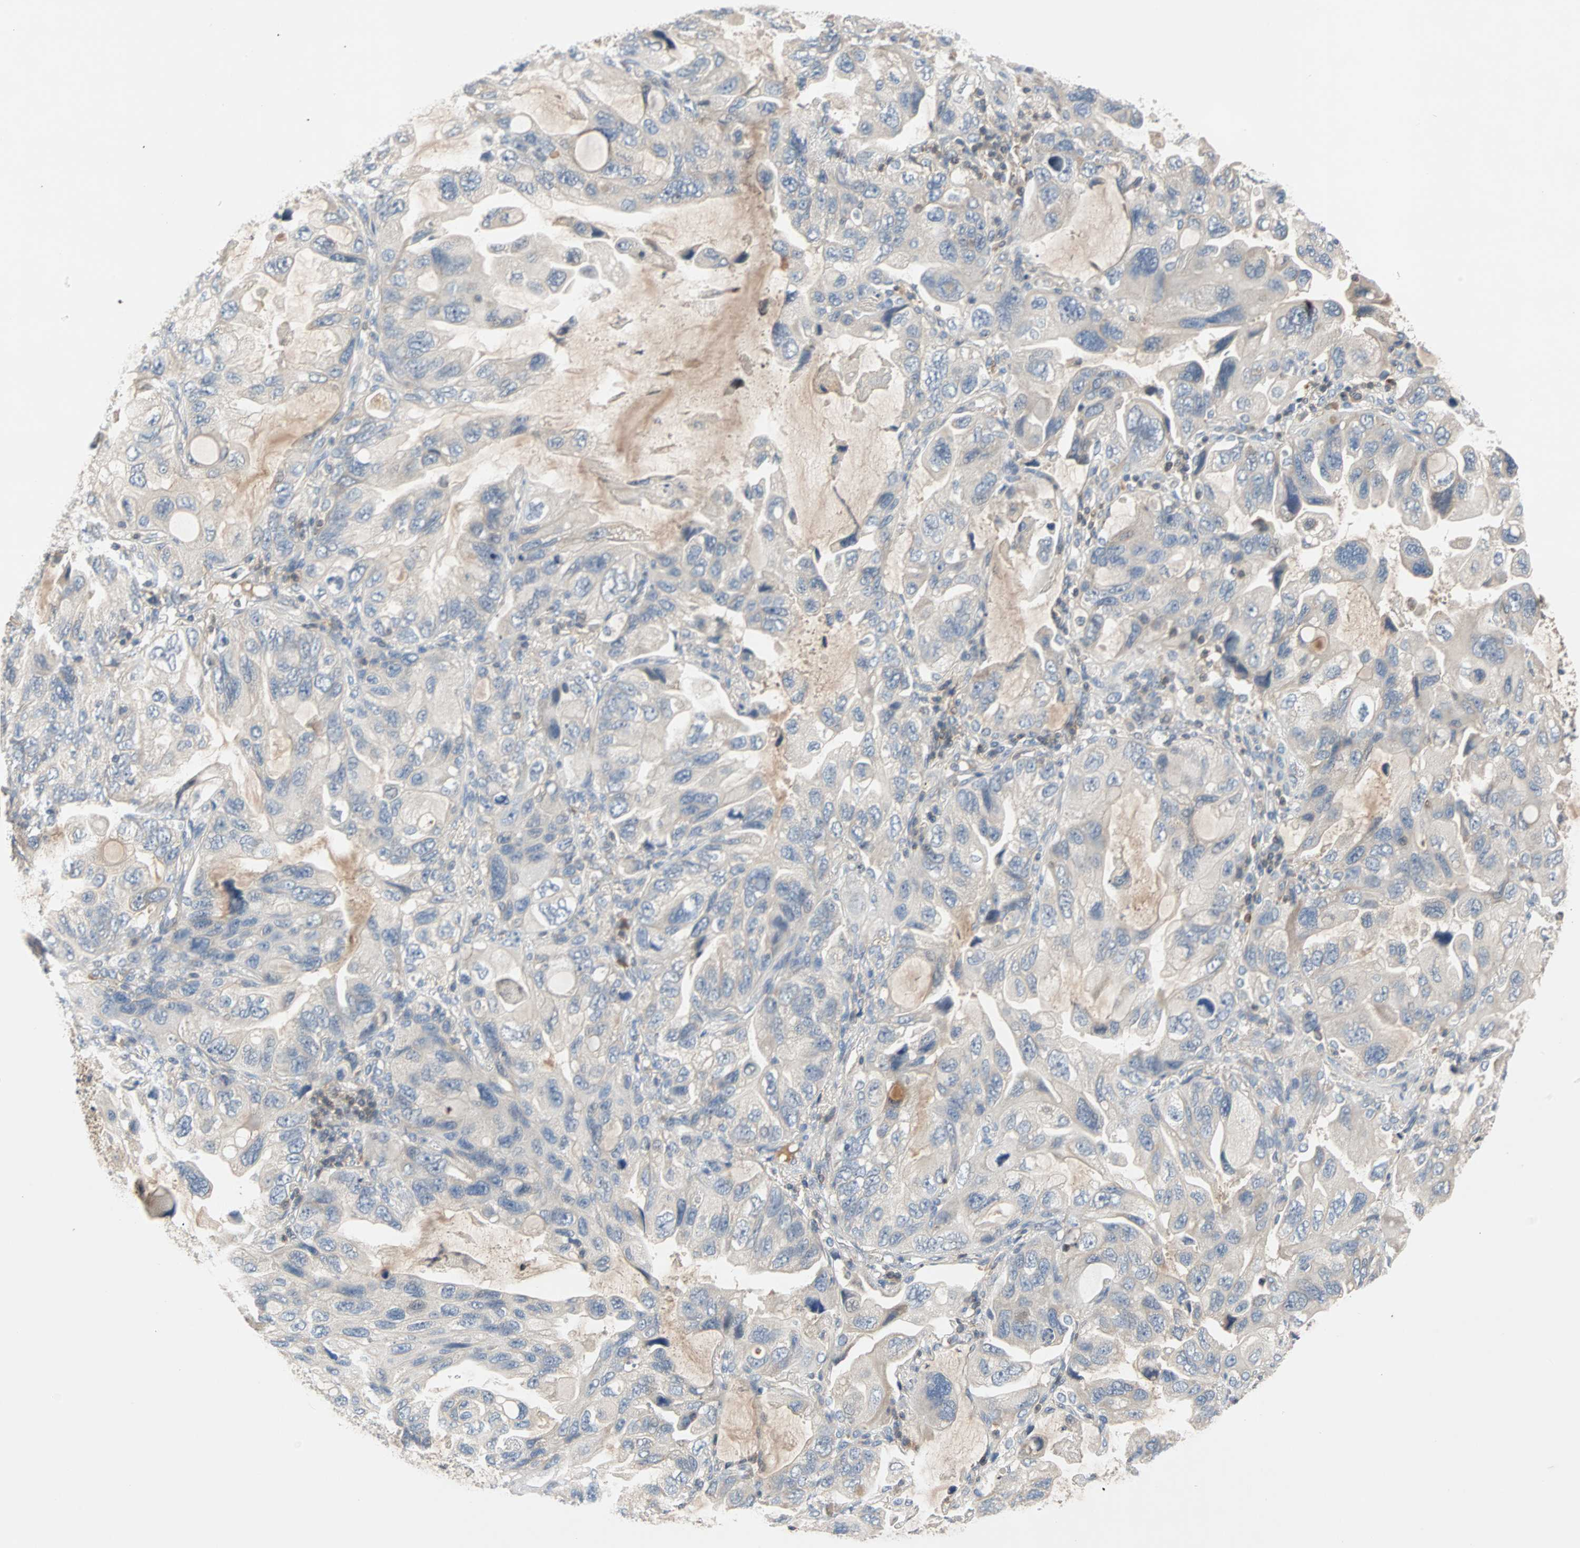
{"staining": {"intensity": "negative", "quantity": "none", "location": "none"}, "tissue": "lung cancer", "cell_type": "Tumor cells", "image_type": "cancer", "snomed": [{"axis": "morphology", "description": "Squamous cell carcinoma, NOS"}, {"axis": "topography", "description": "Lung"}], "caption": "DAB (3,3'-diaminobenzidine) immunohistochemical staining of lung cancer (squamous cell carcinoma) reveals no significant expression in tumor cells. The staining is performed using DAB brown chromogen with nuclei counter-stained in using hematoxylin.", "gene": "MAP4K1", "patient": {"sex": "female", "age": 73}}